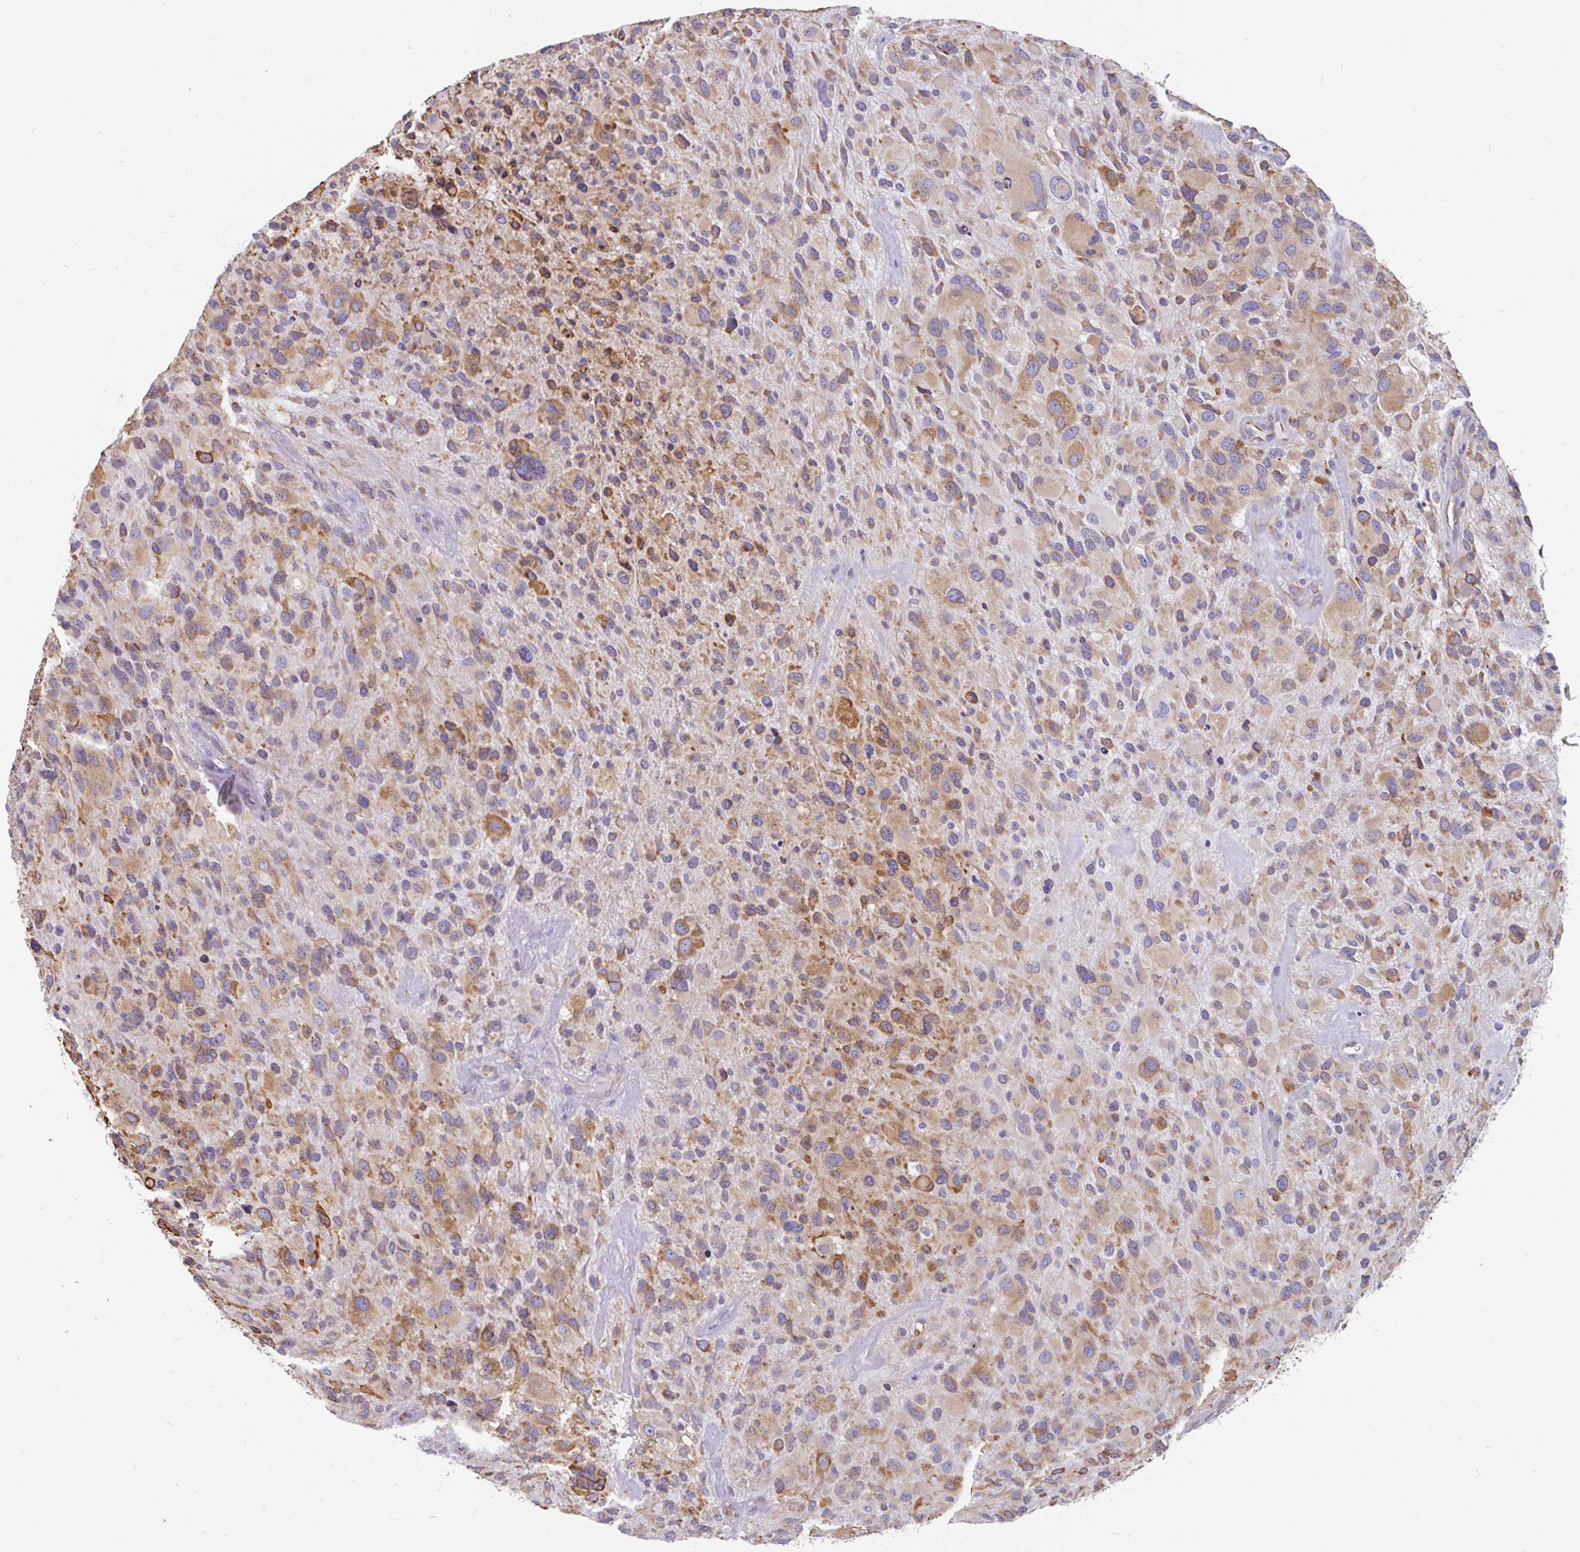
{"staining": {"intensity": "moderate", "quantity": "25%-75%", "location": "cytoplasmic/membranous"}, "tissue": "glioma", "cell_type": "Tumor cells", "image_type": "cancer", "snomed": [{"axis": "morphology", "description": "Glioma, malignant, High grade"}, {"axis": "topography", "description": "Brain"}], "caption": "Brown immunohistochemical staining in human malignant glioma (high-grade) displays moderate cytoplasmic/membranous staining in approximately 25%-75% of tumor cells.", "gene": "EML5", "patient": {"sex": "female", "age": 67}}